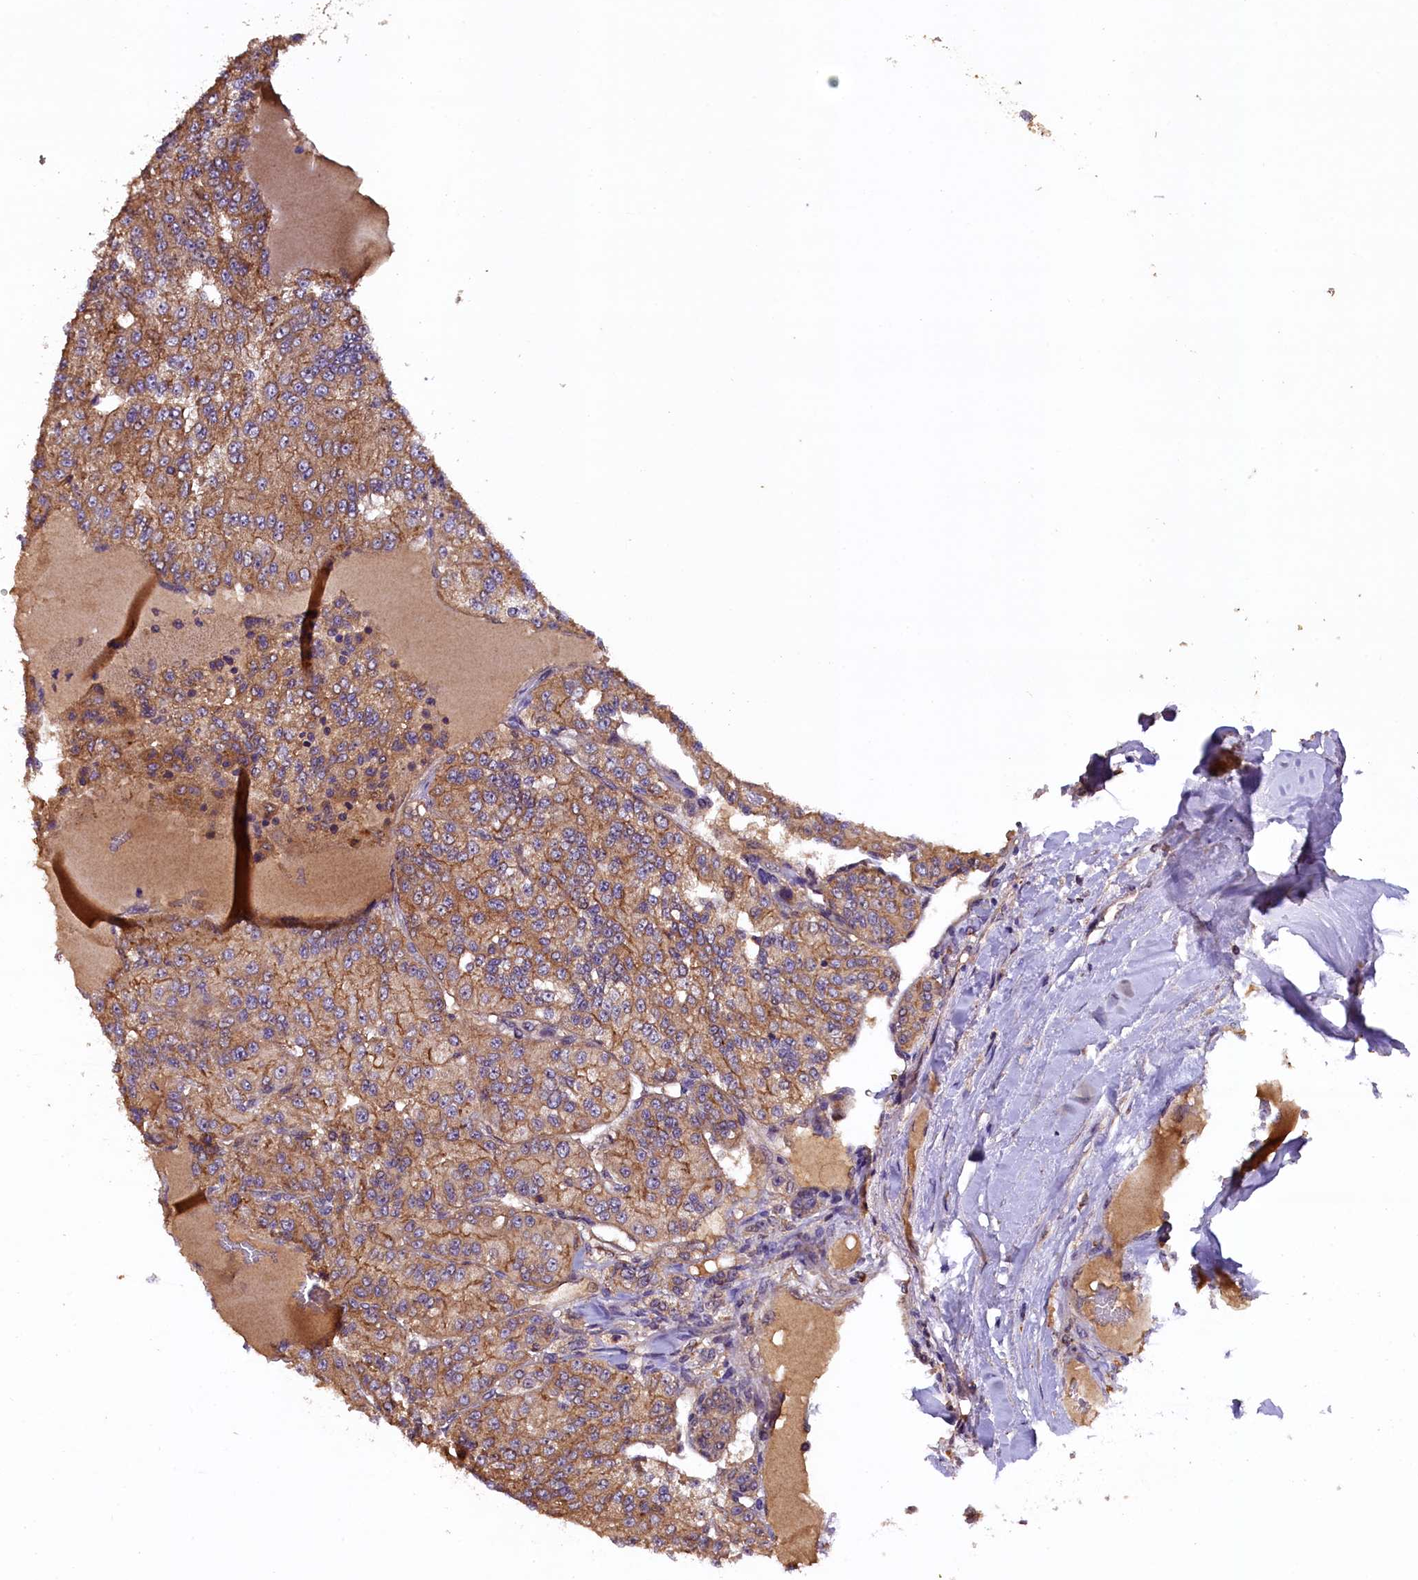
{"staining": {"intensity": "moderate", "quantity": ">75%", "location": "cytoplasmic/membranous"}, "tissue": "renal cancer", "cell_type": "Tumor cells", "image_type": "cancer", "snomed": [{"axis": "morphology", "description": "Adenocarcinoma, NOS"}, {"axis": "topography", "description": "Kidney"}], "caption": "Human renal cancer stained with a protein marker displays moderate staining in tumor cells.", "gene": "PLXNB1", "patient": {"sex": "female", "age": 63}}